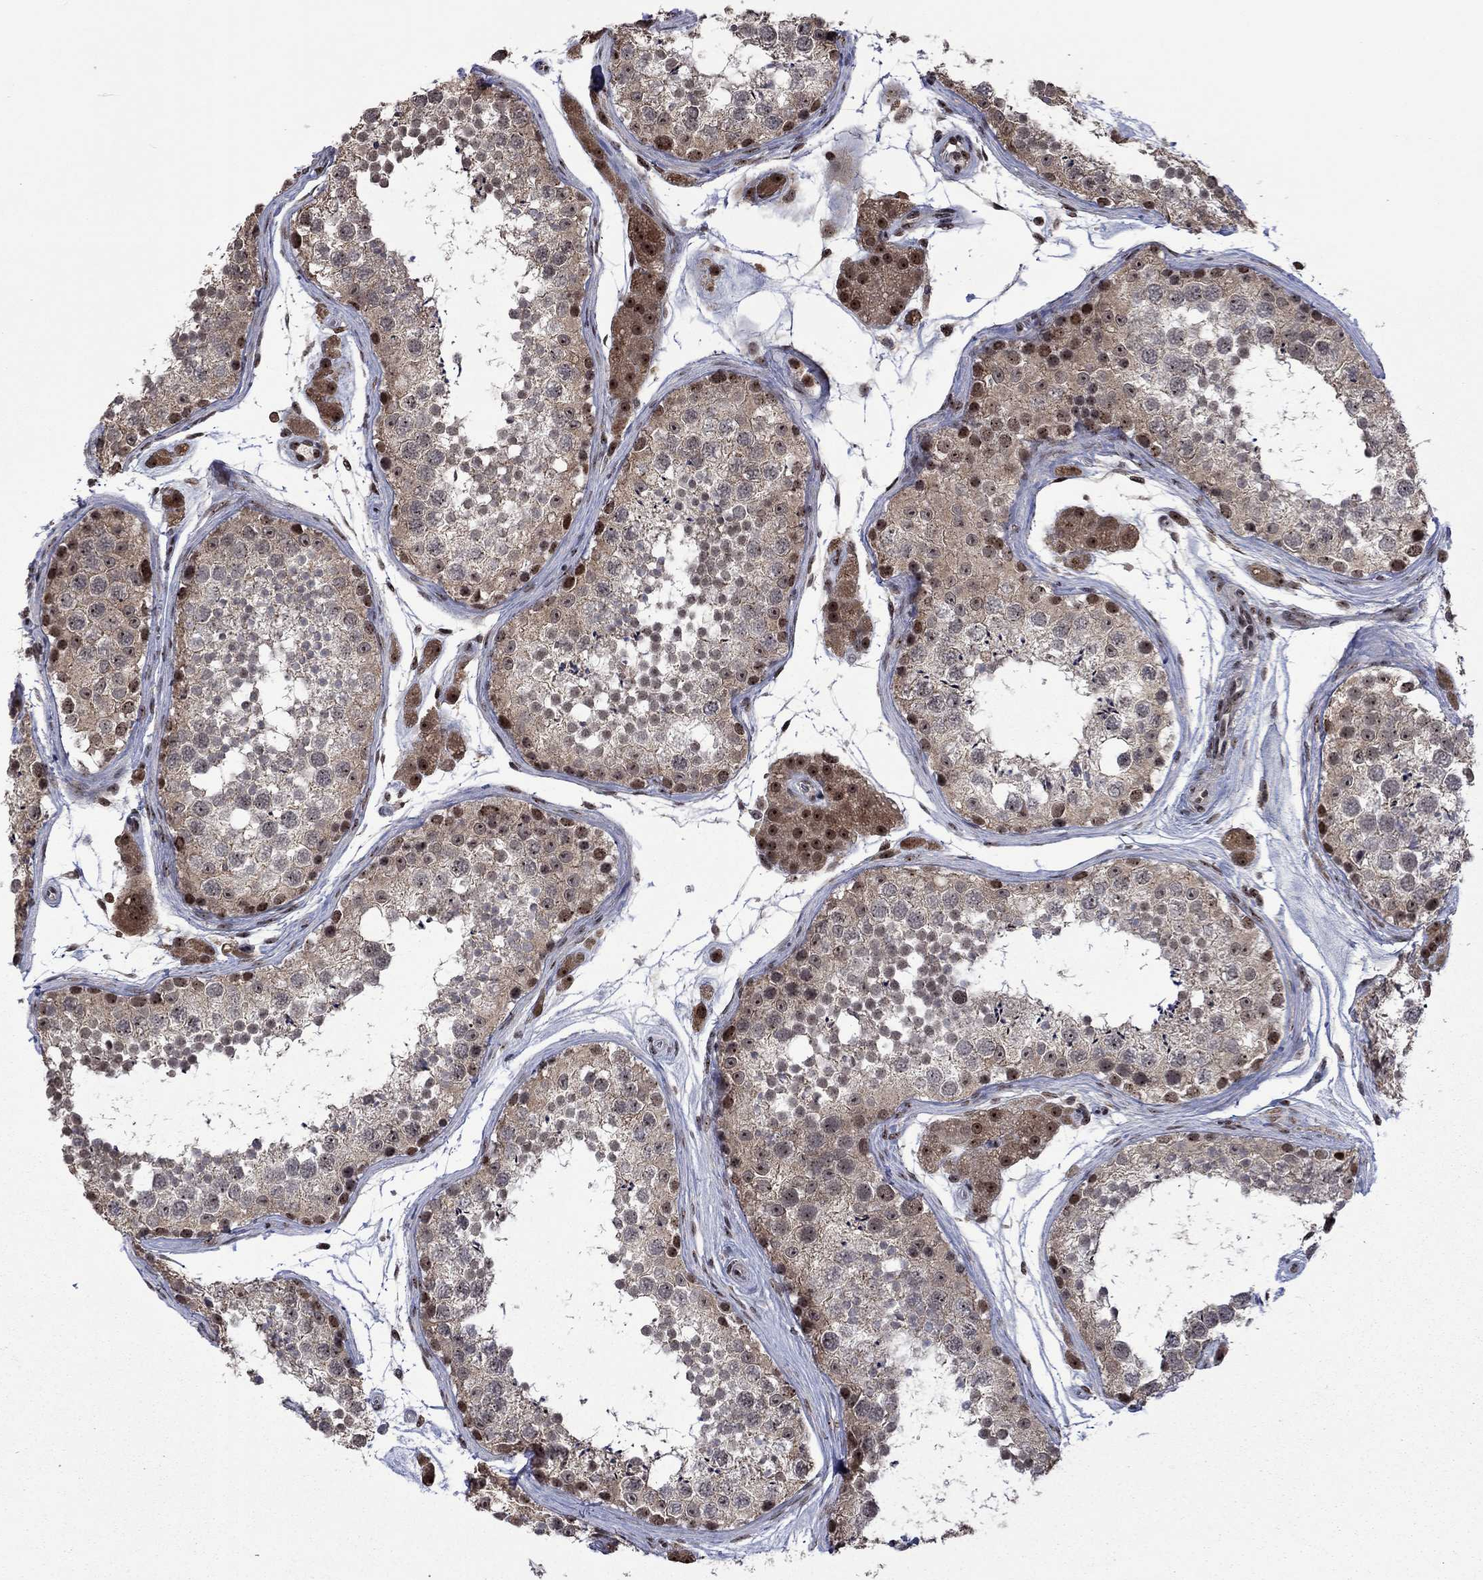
{"staining": {"intensity": "moderate", "quantity": "<25%", "location": "nuclear"}, "tissue": "testis", "cell_type": "Cells in seminiferous ducts", "image_type": "normal", "snomed": [{"axis": "morphology", "description": "Normal tissue, NOS"}, {"axis": "topography", "description": "Testis"}], "caption": "Protein expression analysis of unremarkable testis reveals moderate nuclear expression in approximately <25% of cells in seminiferous ducts. The protein is stained brown, and the nuclei are stained in blue (DAB (3,3'-diaminobenzidine) IHC with brightfield microscopy, high magnification).", "gene": "FBLL1", "patient": {"sex": "male", "age": 41}}